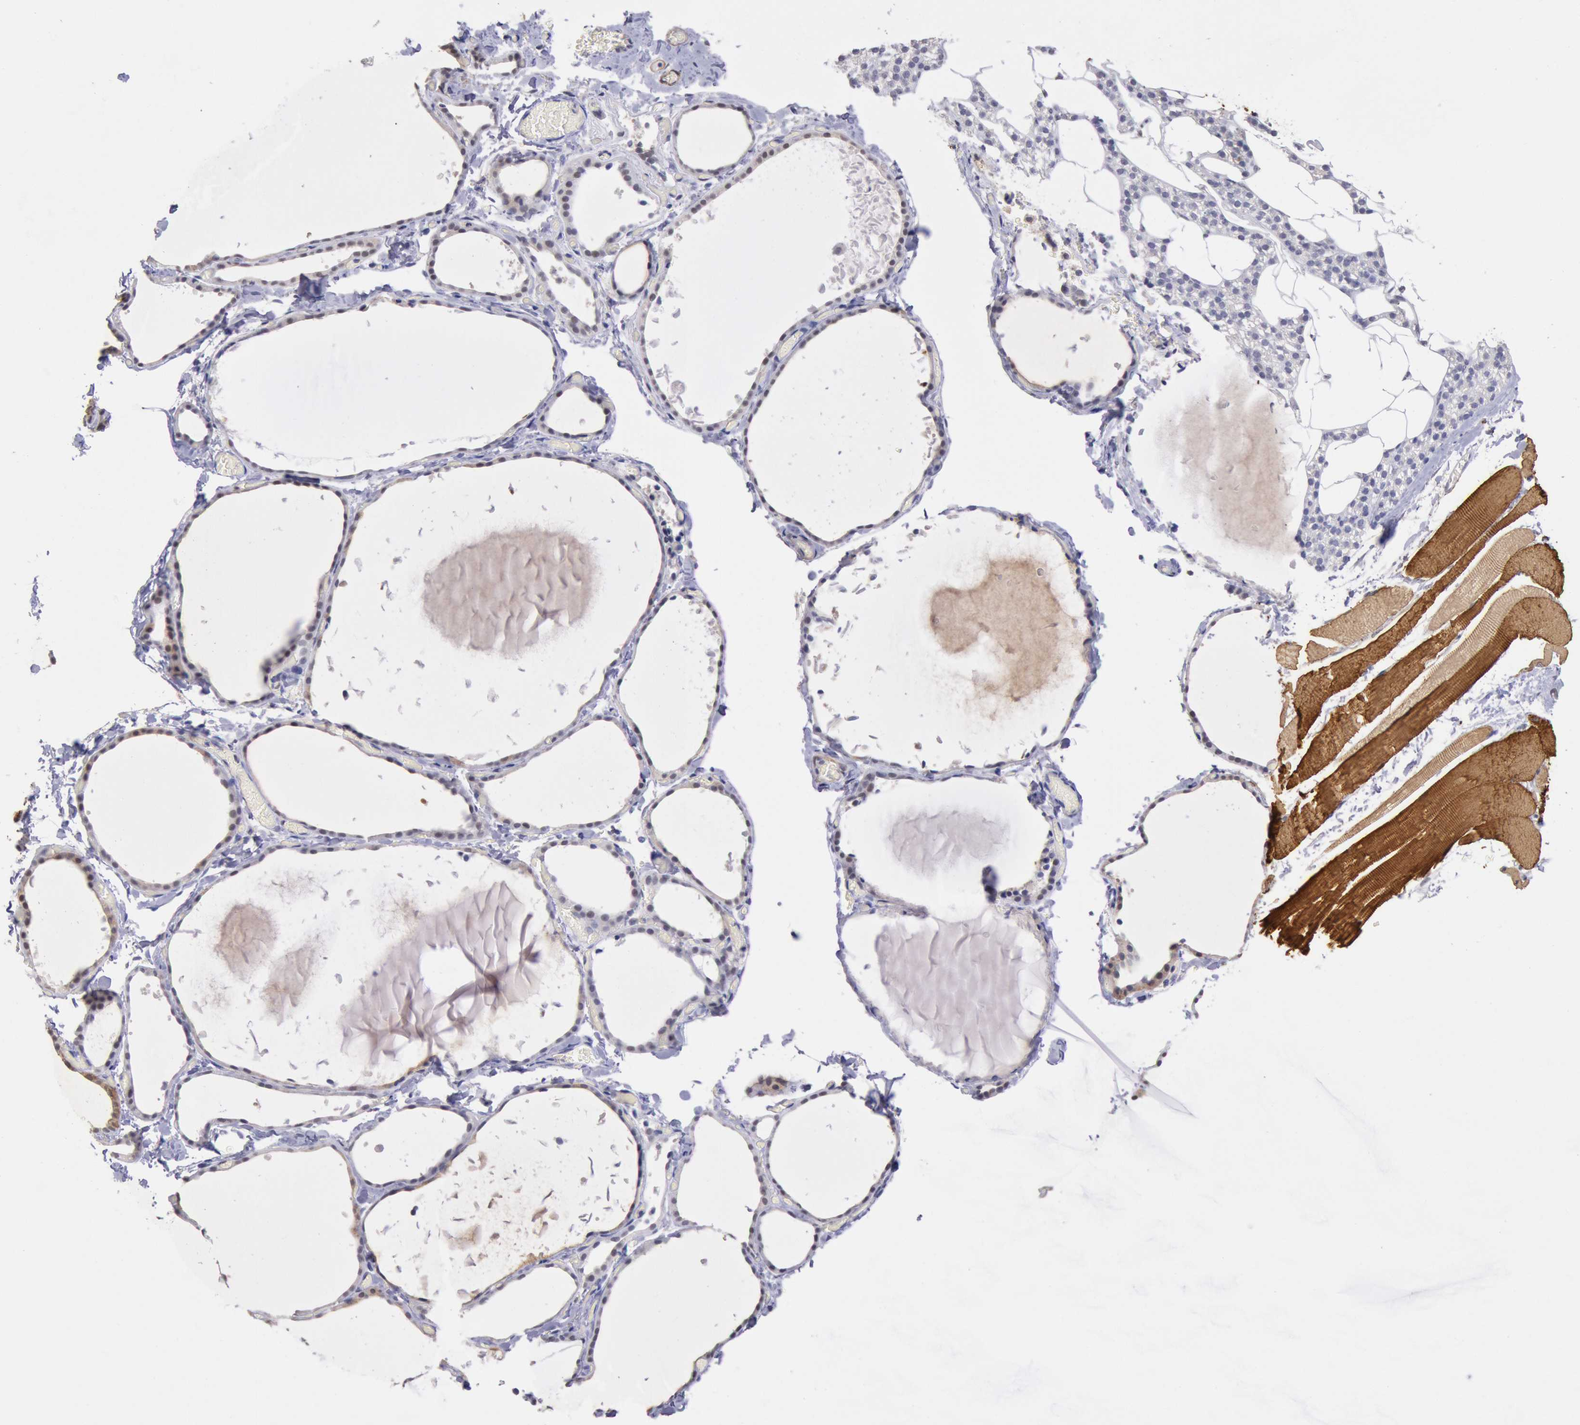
{"staining": {"intensity": "weak", "quantity": ">75%", "location": "nuclear"}, "tissue": "thyroid gland", "cell_type": "Glandular cells", "image_type": "normal", "snomed": [{"axis": "morphology", "description": "Normal tissue, NOS"}, {"axis": "topography", "description": "Thyroid gland"}], "caption": "The micrograph shows staining of unremarkable thyroid gland, revealing weak nuclear protein positivity (brown color) within glandular cells.", "gene": "MYH6", "patient": {"sex": "female", "age": 22}}